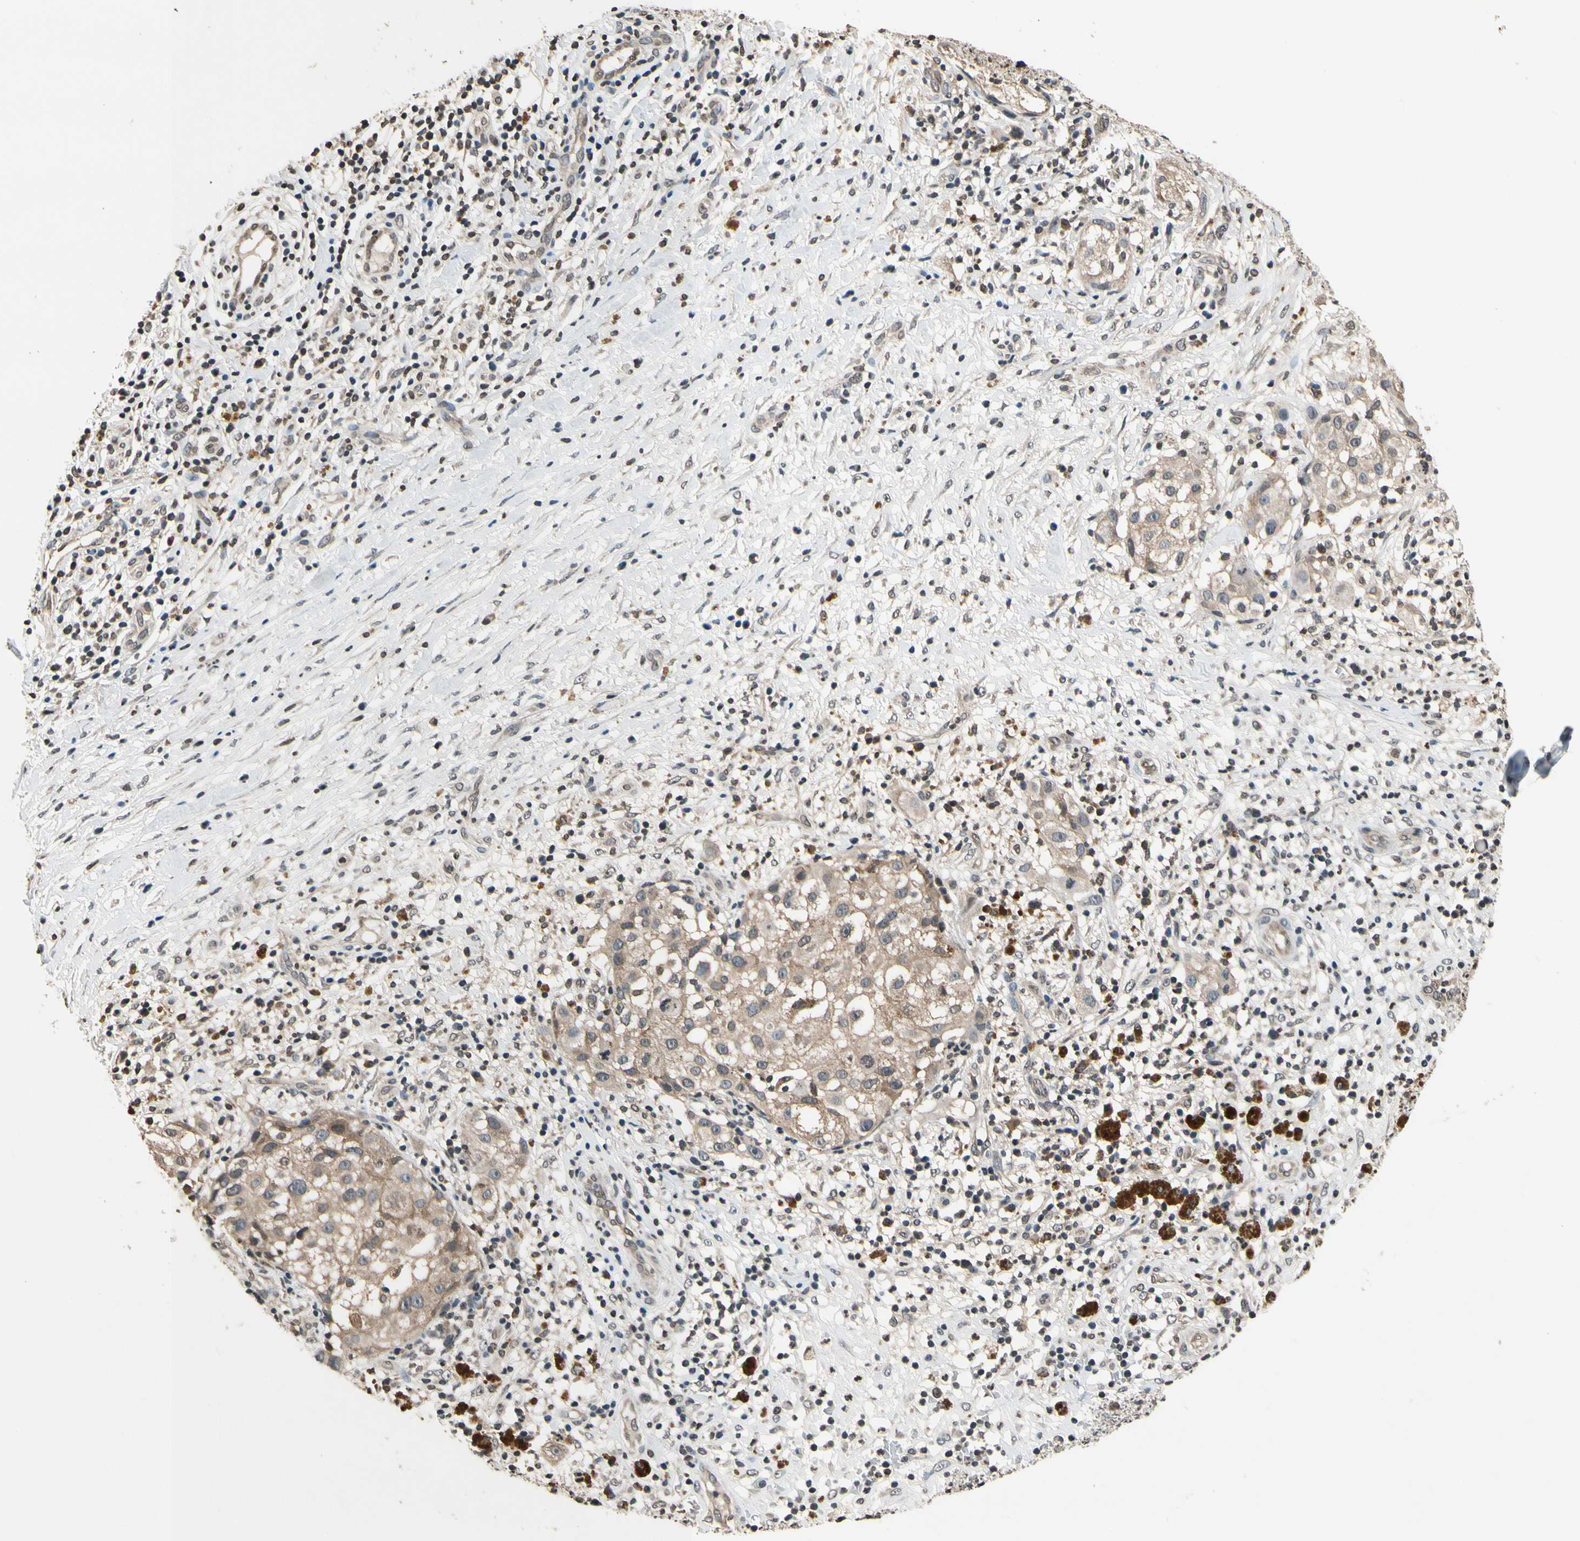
{"staining": {"intensity": "moderate", "quantity": "25%-75%", "location": "cytoplasmic/membranous"}, "tissue": "melanoma", "cell_type": "Tumor cells", "image_type": "cancer", "snomed": [{"axis": "morphology", "description": "Necrosis, NOS"}, {"axis": "morphology", "description": "Malignant melanoma, NOS"}, {"axis": "topography", "description": "Skin"}], "caption": "The histopathology image exhibits staining of melanoma, revealing moderate cytoplasmic/membranous protein positivity (brown color) within tumor cells.", "gene": "GCLC", "patient": {"sex": "female", "age": 87}}